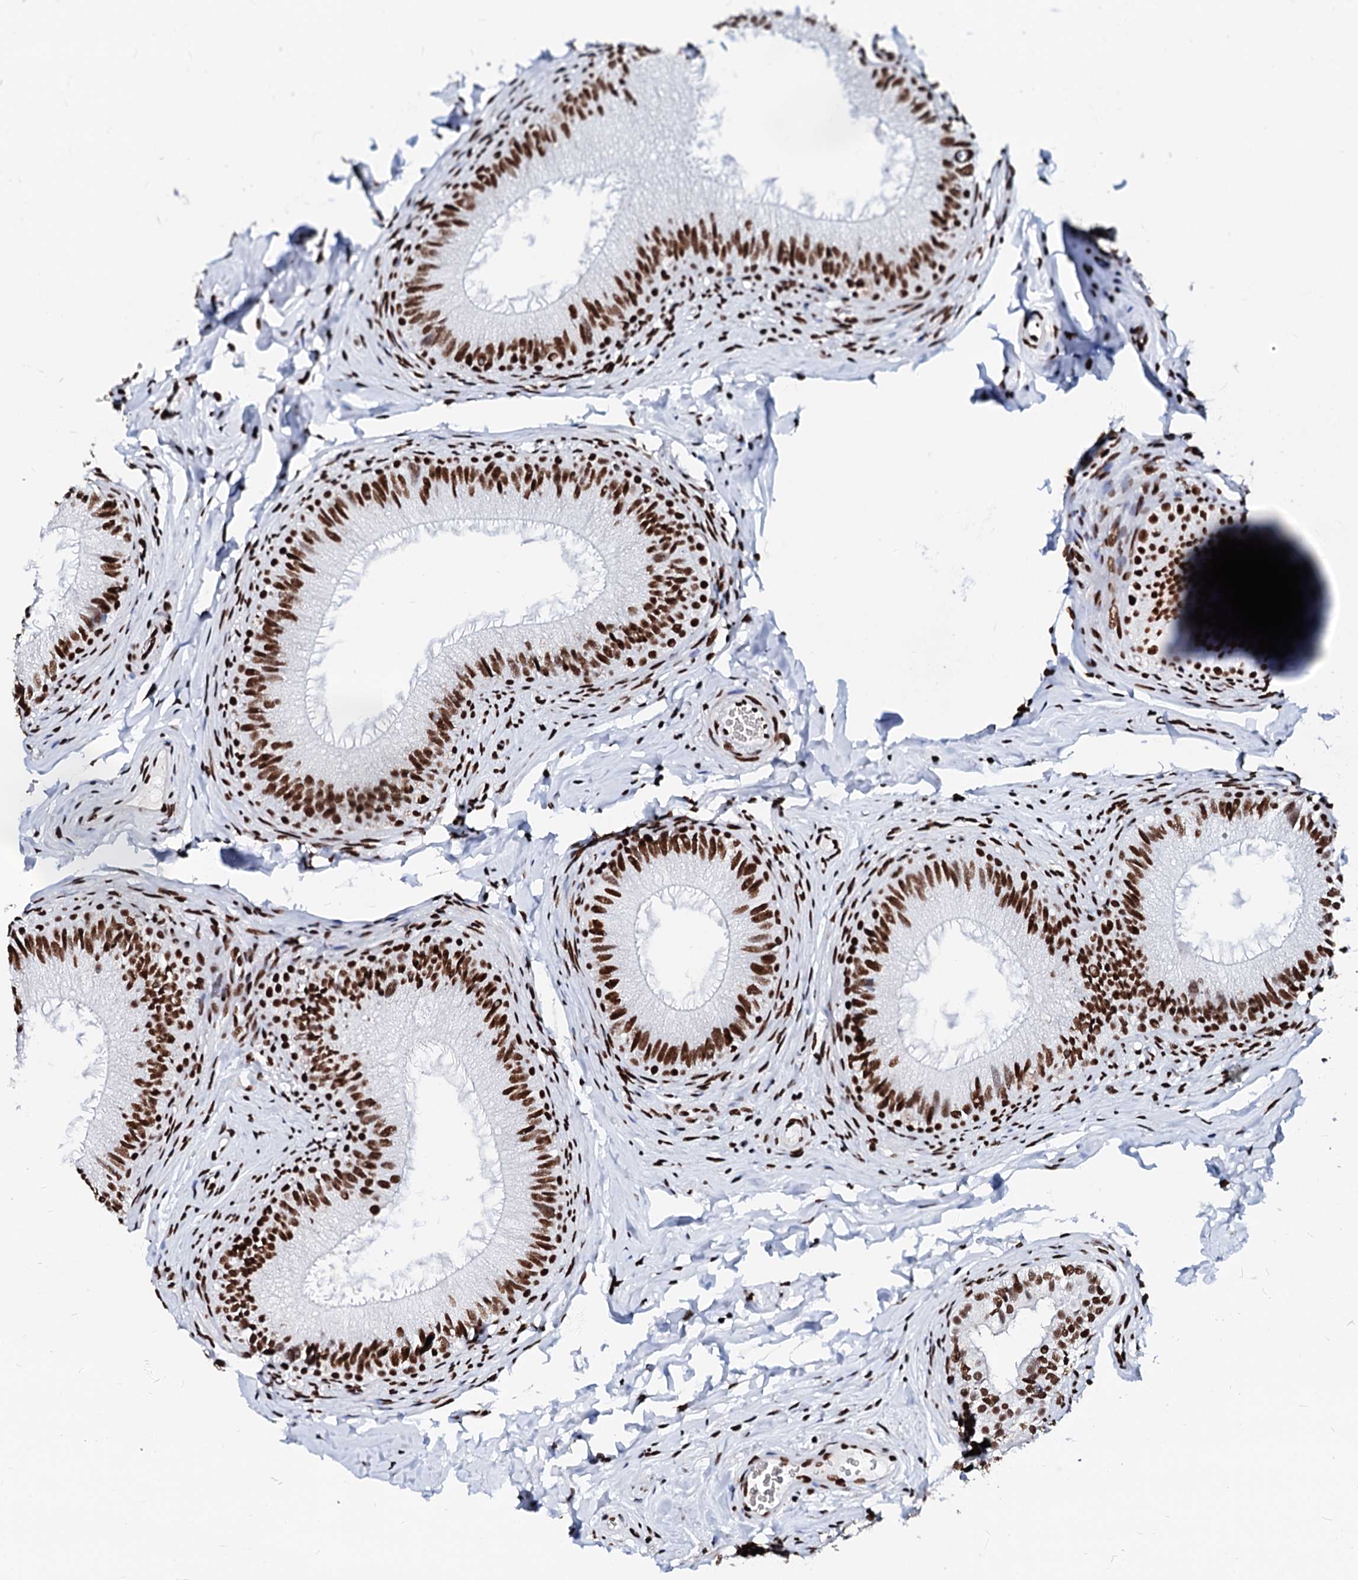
{"staining": {"intensity": "strong", "quantity": ">75%", "location": "nuclear"}, "tissue": "epididymis", "cell_type": "Glandular cells", "image_type": "normal", "snomed": [{"axis": "morphology", "description": "Normal tissue, NOS"}, {"axis": "topography", "description": "Epididymis"}], "caption": "This histopathology image demonstrates IHC staining of unremarkable human epididymis, with high strong nuclear positivity in approximately >75% of glandular cells.", "gene": "RALY", "patient": {"sex": "male", "age": 49}}